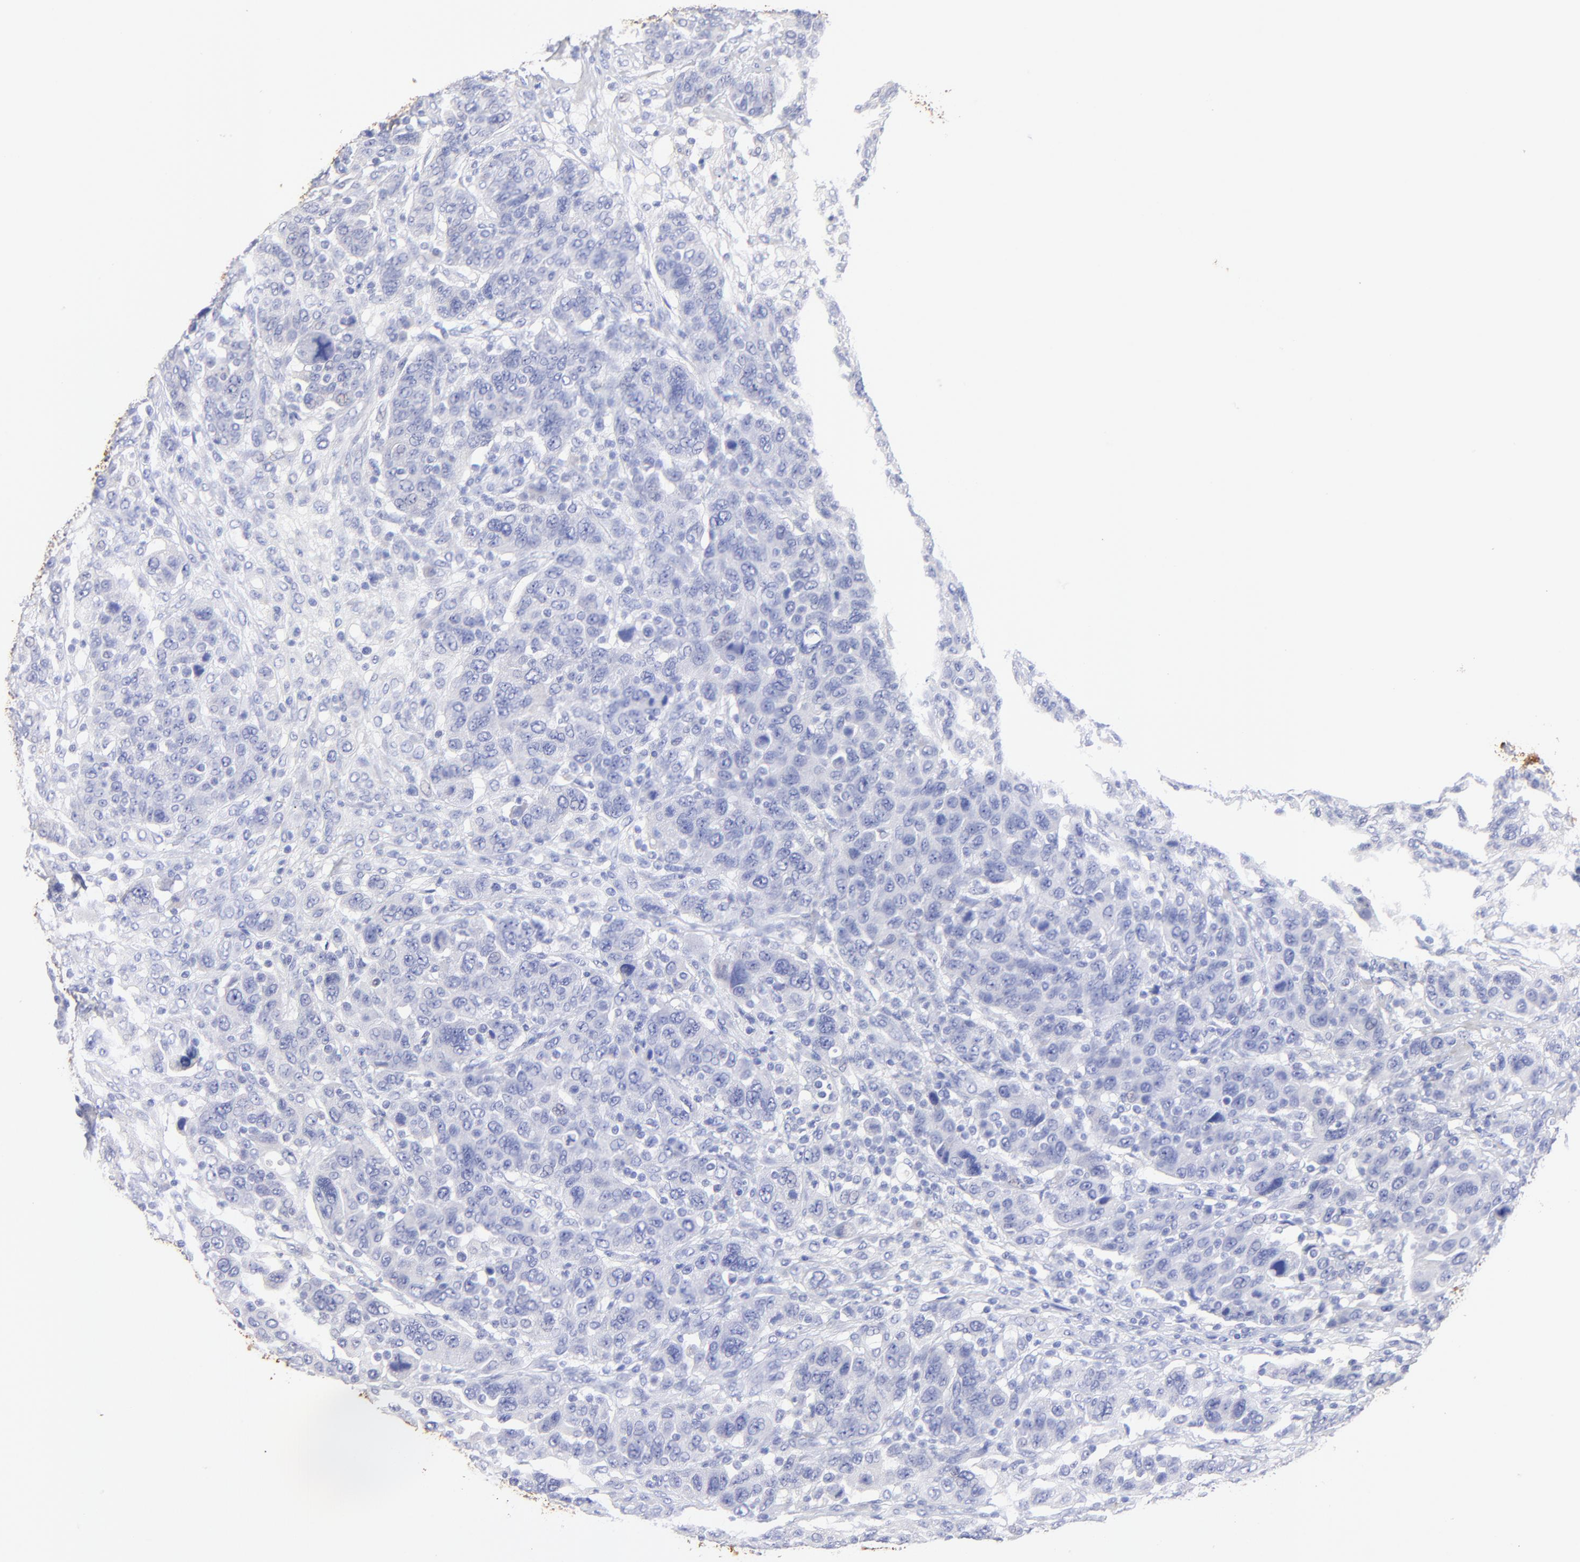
{"staining": {"intensity": "negative", "quantity": "none", "location": "none"}, "tissue": "breast cancer", "cell_type": "Tumor cells", "image_type": "cancer", "snomed": [{"axis": "morphology", "description": "Duct carcinoma"}, {"axis": "topography", "description": "Breast"}], "caption": "A micrograph of invasive ductal carcinoma (breast) stained for a protein exhibits no brown staining in tumor cells. (DAB immunohistochemistry (IHC) visualized using brightfield microscopy, high magnification).", "gene": "RAB3A", "patient": {"sex": "female", "age": 37}}